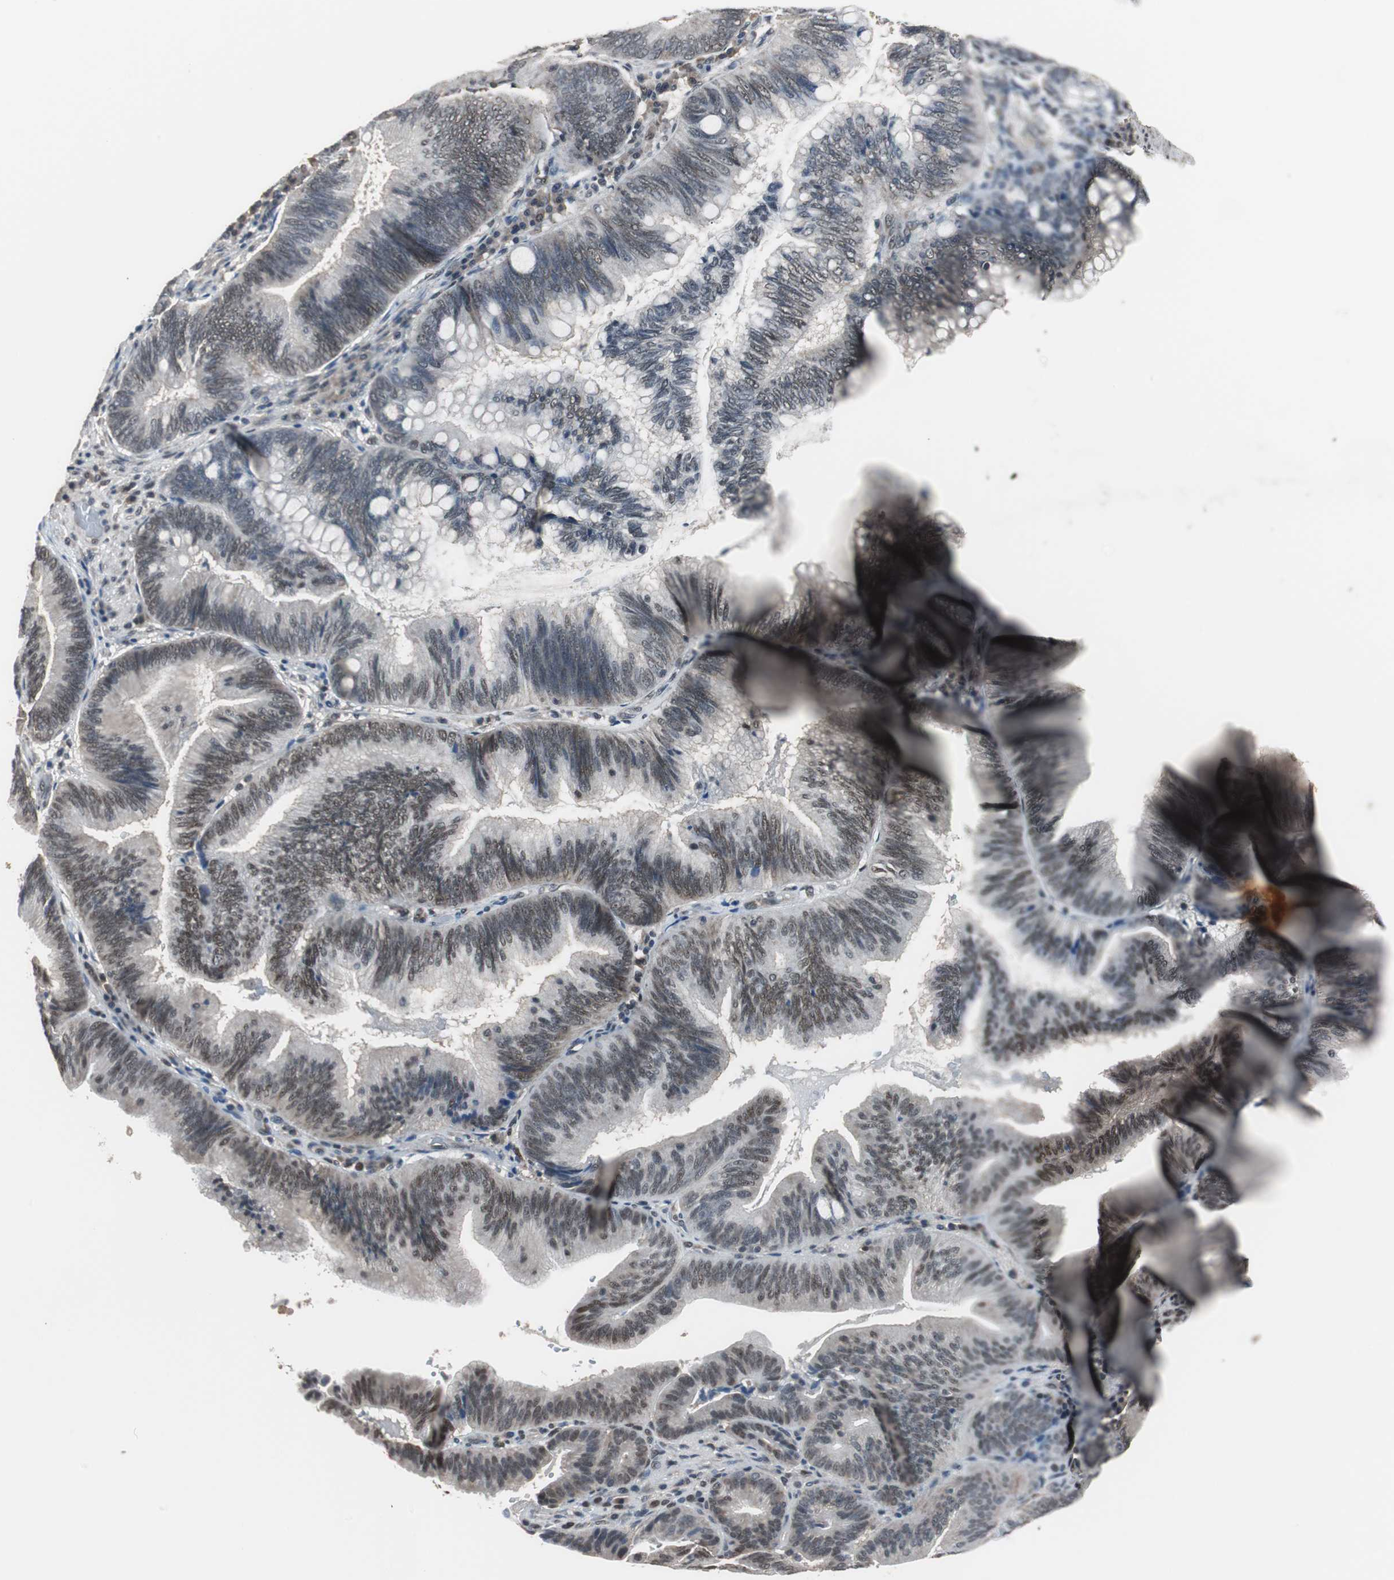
{"staining": {"intensity": "moderate", "quantity": ">75%", "location": "nuclear"}, "tissue": "pancreatic cancer", "cell_type": "Tumor cells", "image_type": "cancer", "snomed": [{"axis": "morphology", "description": "Adenocarcinoma, NOS"}, {"axis": "topography", "description": "Pancreas"}], "caption": "DAB (3,3'-diaminobenzidine) immunohistochemical staining of pancreatic cancer shows moderate nuclear protein positivity in about >75% of tumor cells.", "gene": "ZHX2", "patient": {"sex": "male", "age": 82}}